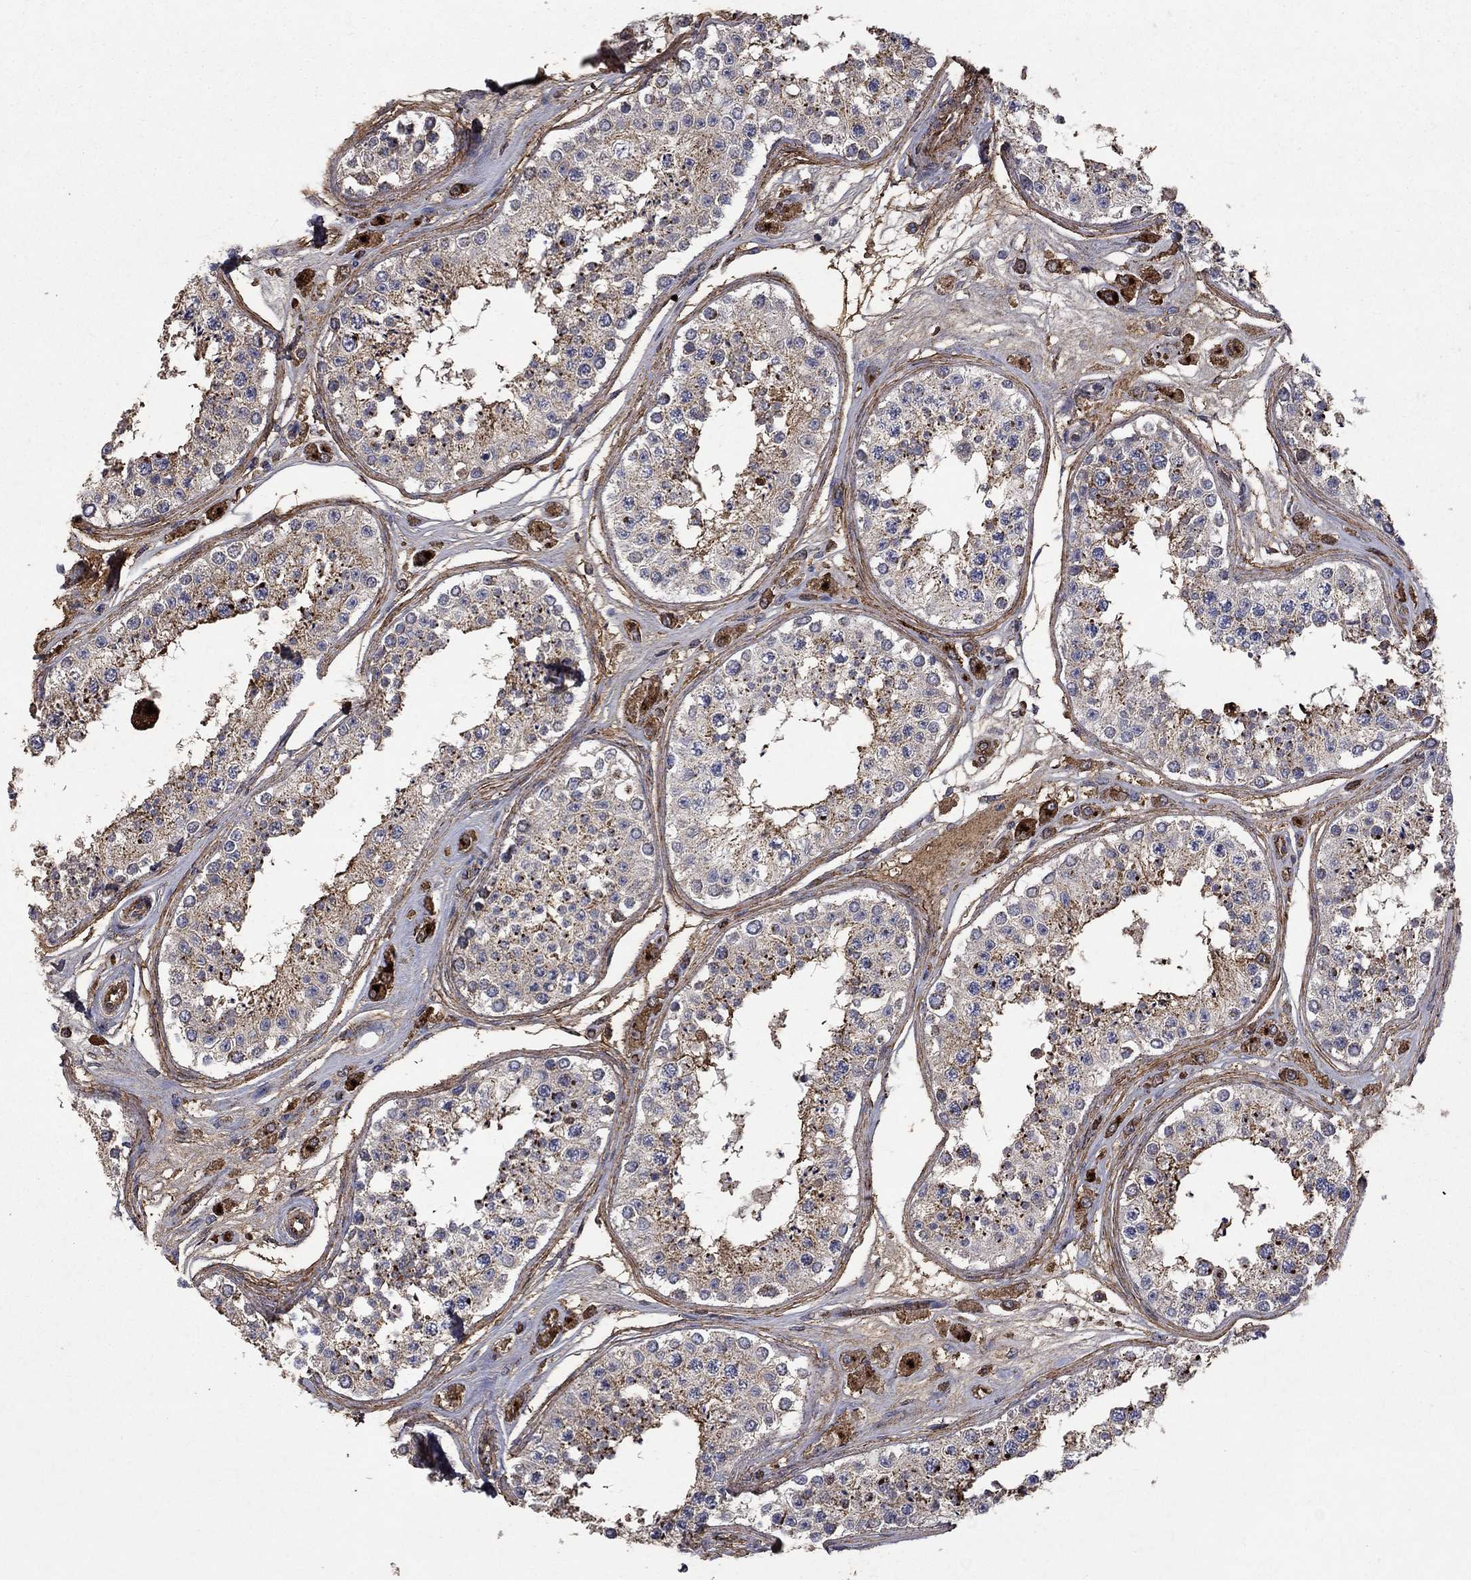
{"staining": {"intensity": "strong", "quantity": "<25%", "location": "cytoplasmic/membranous"}, "tissue": "testis", "cell_type": "Cells in seminiferous ducts", "image_type": "normal", "snomed": [{"axis": "morphology", "description": "Normal tissue, NOS"}, {"axis": "topography", "description": "Testis"}], "caption": "Immunohistochemistry (IHC) image of normal testis: testis stained using immunohistochemistry (IHC) exhibits medium levels of strong protein expression localized specifically in the cytoplasmic/membranous of cells in seminiferous ducts, appearing as a cytoplasmic/membranous brown color.", "gene": "CD24", "patient": {"sex": "male", "age": 25}}